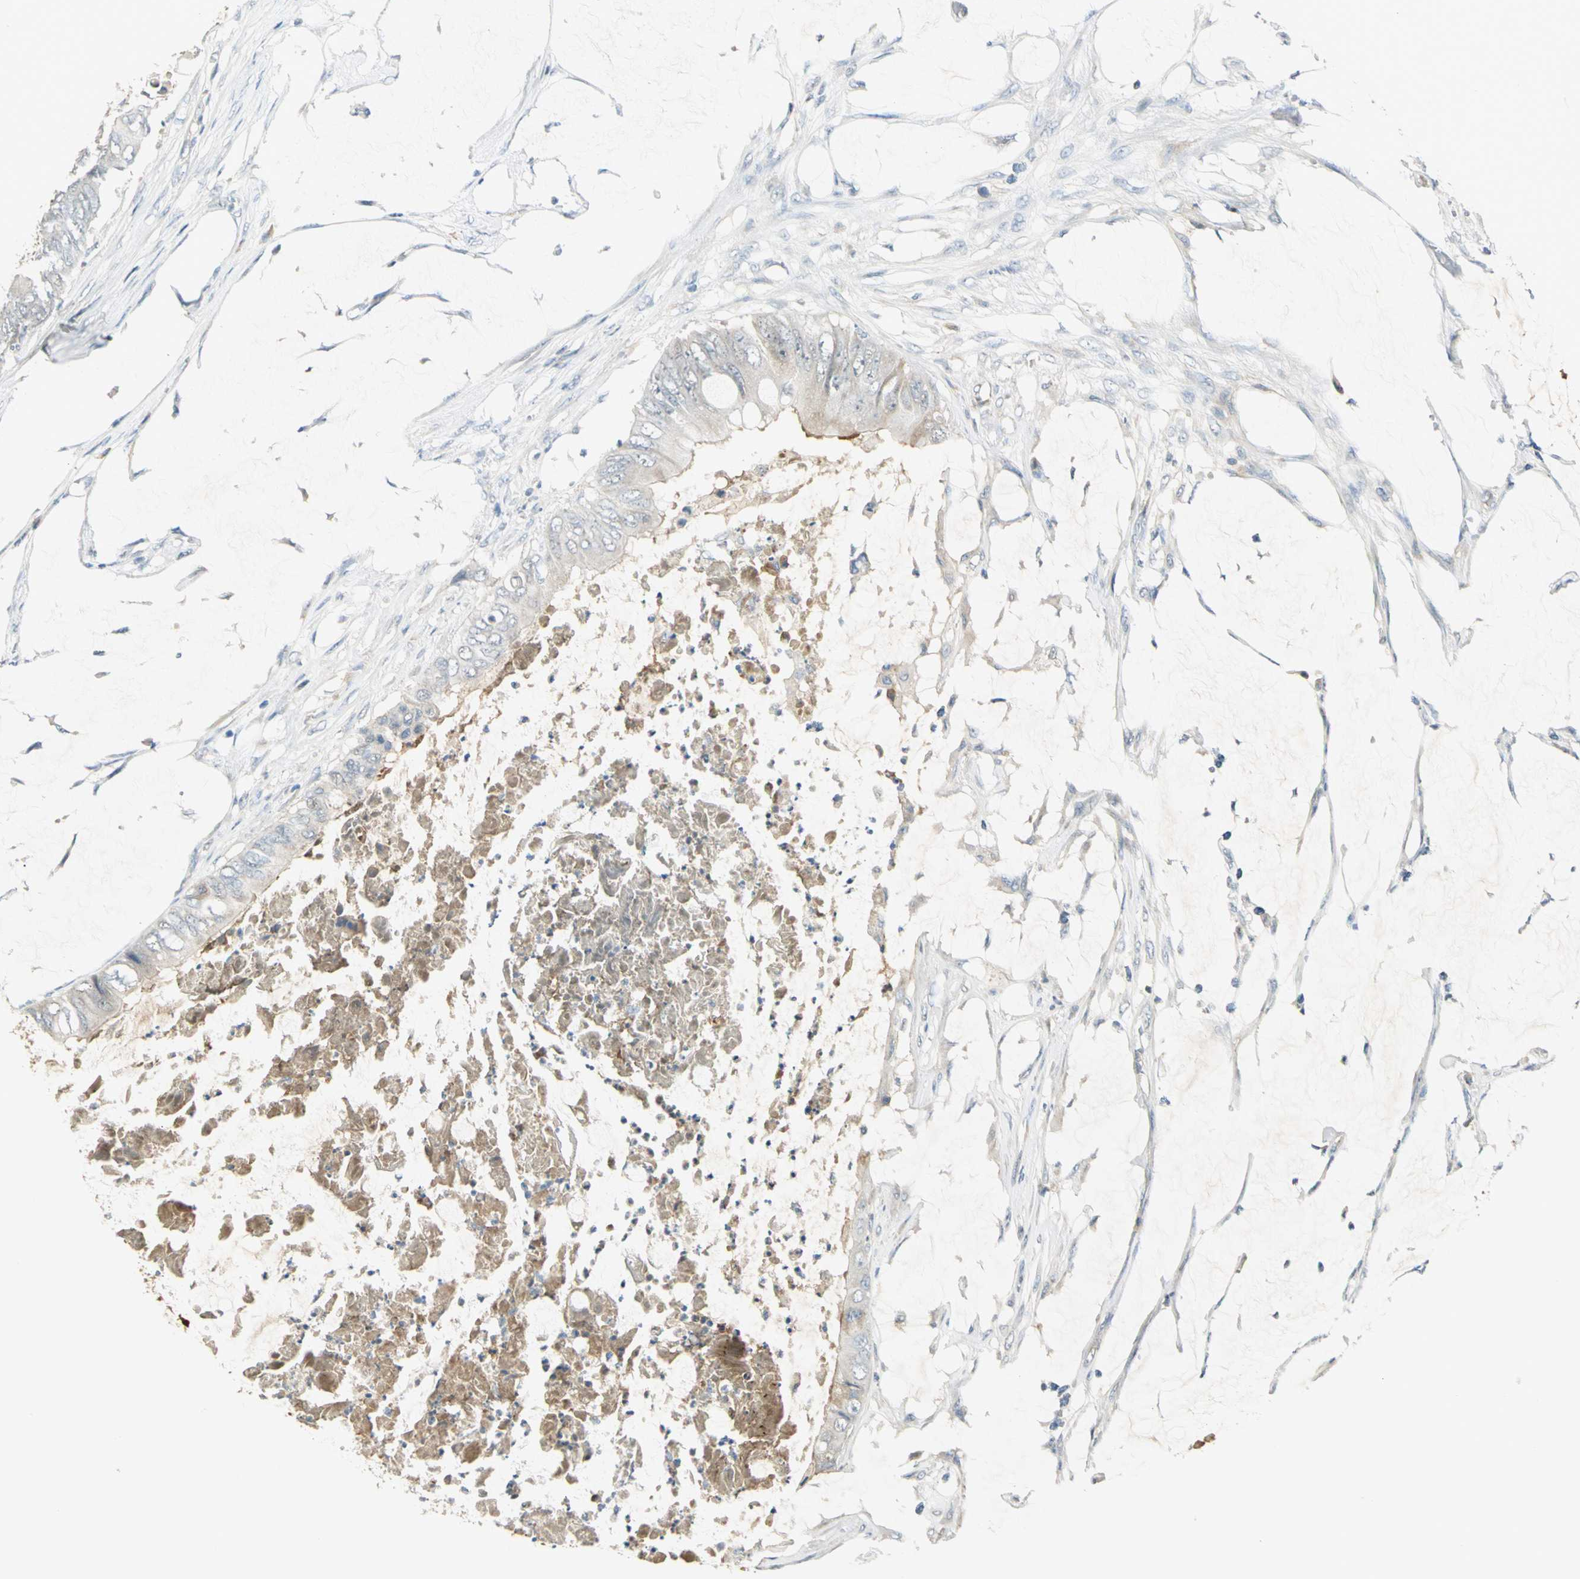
{"staining": {"intensity": "negative", "quantity": "none", "location": "none"}, "tissue": "colorectal cancer", "cell_type": "Tumor cells", "image_type": "cancer", "snomed": [{"axis": "morphology", "description": "Normal tissue, NOS"}, {"axis": "morphology", "description": "Adenocarcinoma, NOS"}, {"axis": "topography", "description": "Rectum"}, {"axis": "topography", "description": "Peripheral nerve tissue"}], "caption": "IHC image of human colorectal cancer stained for a protein (brown), which shows no staining in tumor cells. (DAB (3,3'-diaminobenzidine) immunohistochemistry with hematoxylin counter stain).", "gene": "PROC", "patient": {"sex": "female", "age": 77}}